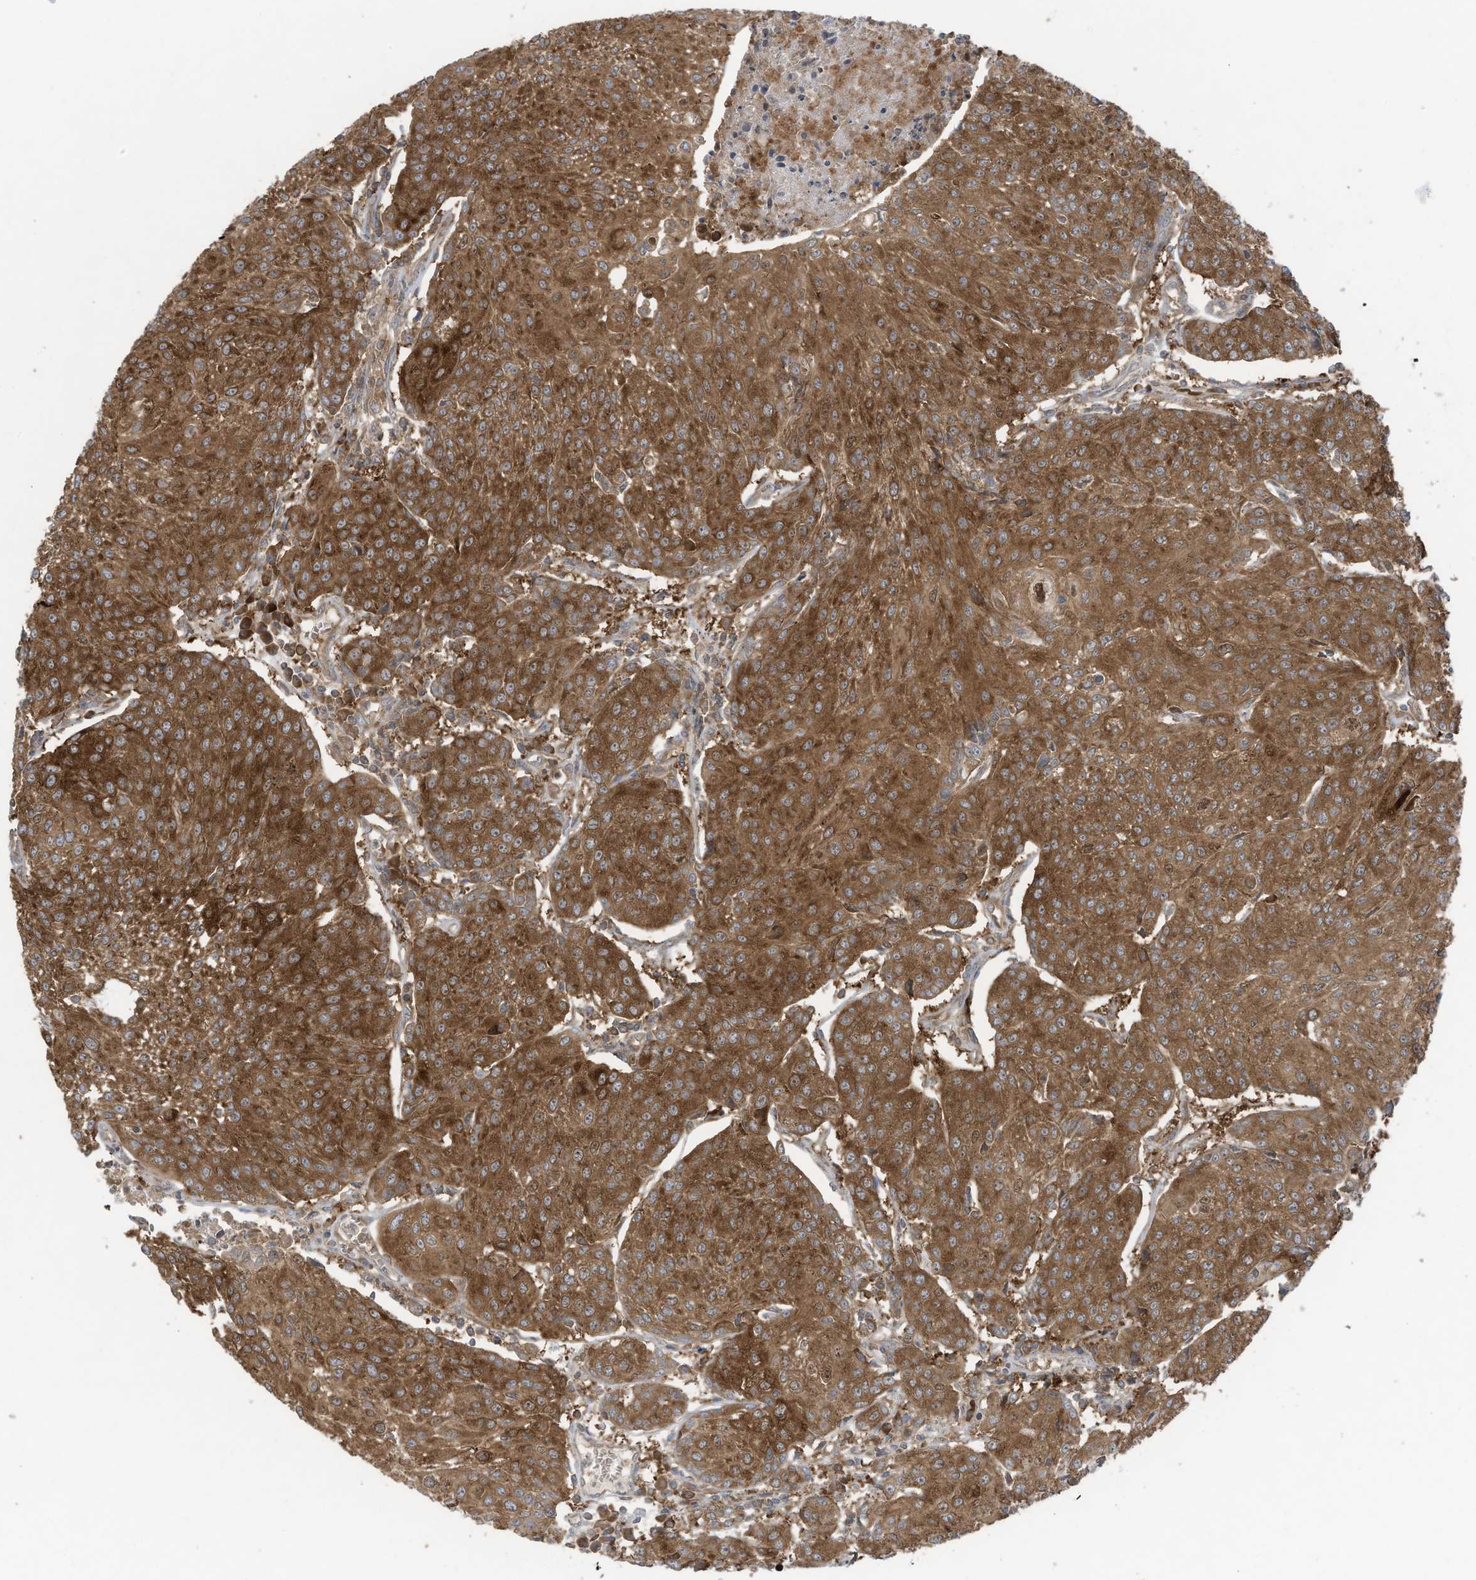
{"staining": {"intensity": "moderate", "quantity": ">75%", "location": "cytoplasmic/membranous"}, "tissue": "urothelial cancer", "cell_type": "Tumor cells", "image_type": "cancer", "snomed": [{"axis": "morphology", "description": "Urothelial carcinoma, High grade"}, {"axis": "topography", "description": "Urinary bladder"}], "caption": "IHC (DAB) staining of urothelial cancer displays moderate cytoplasmic/membranous protein positivity in about >75% of tumor cells.", "gene": "OLA1", "patient": {"sex": "female", "age": 85}}